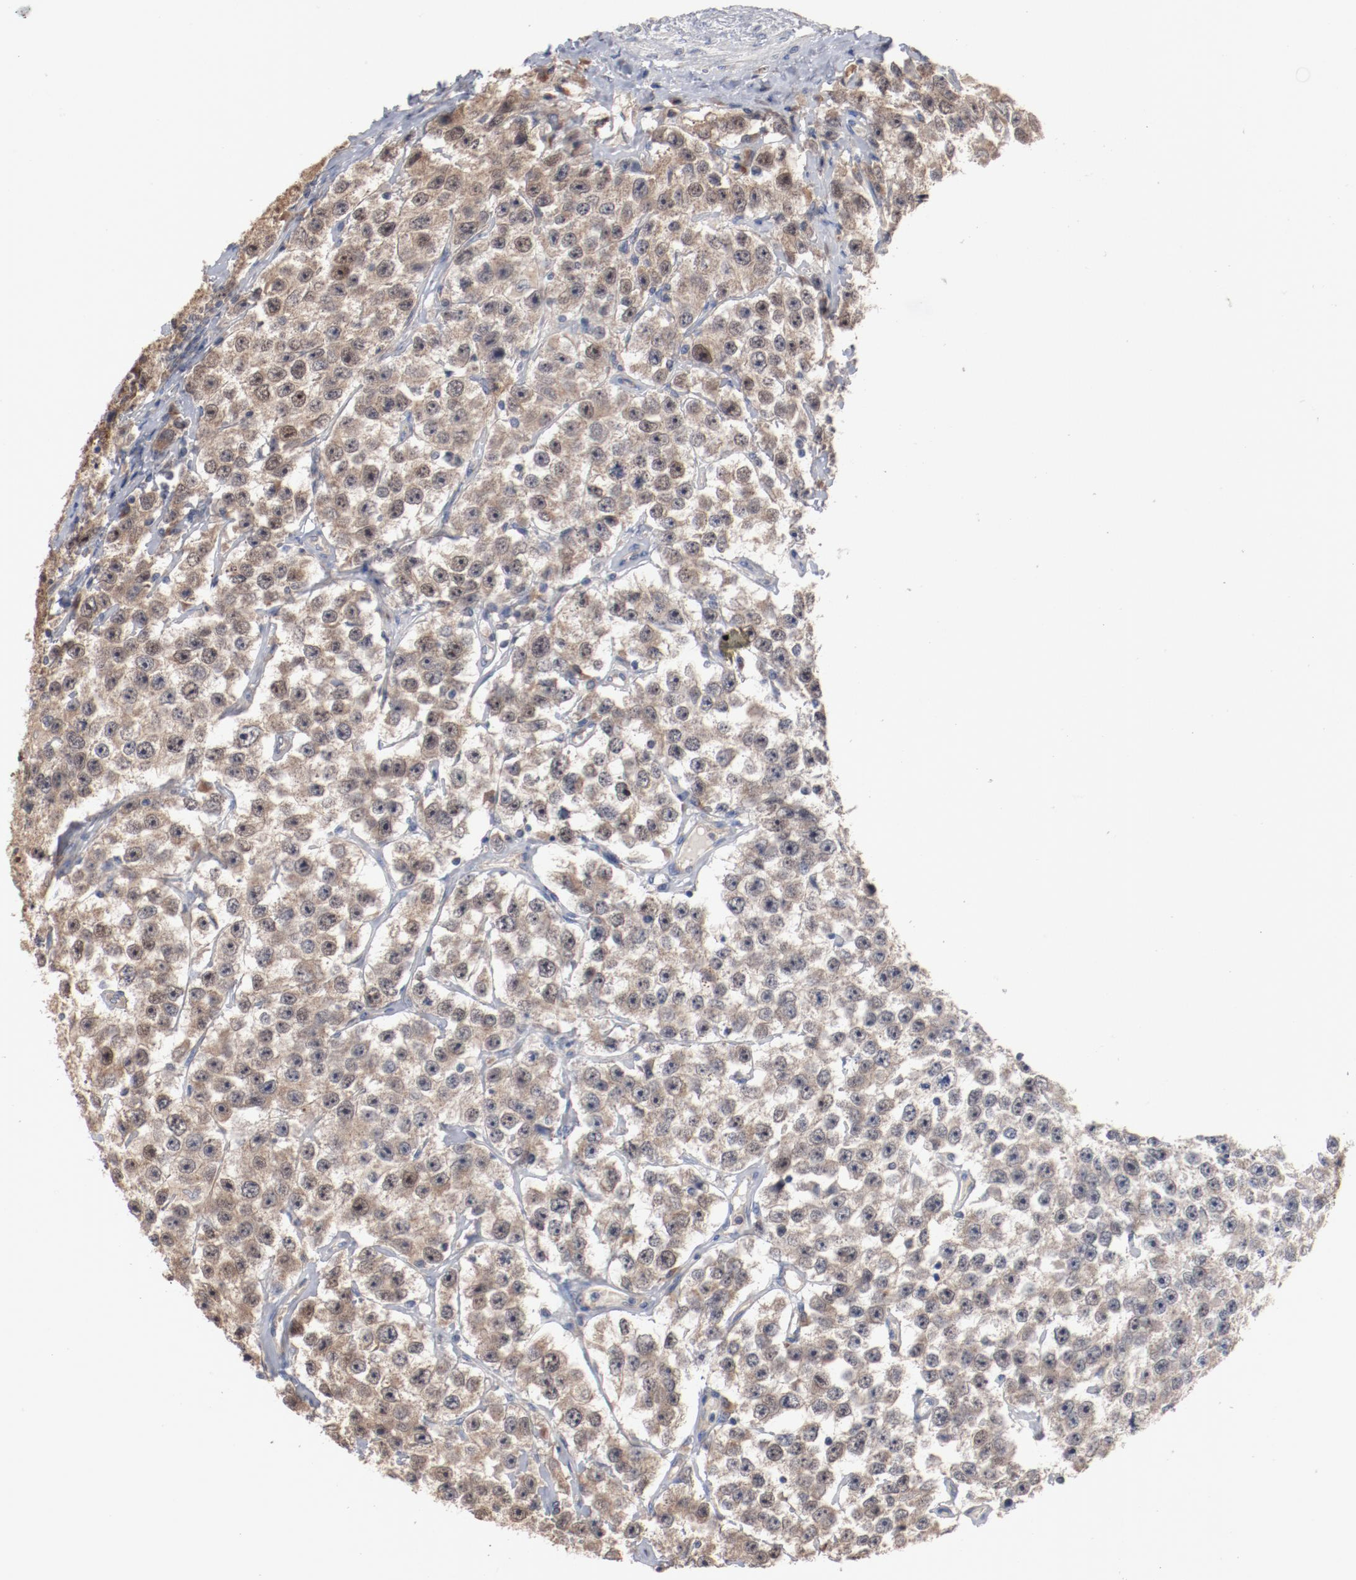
{"staining": {"intensity": "strong", "quantity": ">75%", "location": "cytoplasmic/membranous,nuclear"}, "tissue": "testis cancer", "cell_type": "Tumor cells", "image_type": "cancer", "snomed": [{"axis": "morphology", "description": "Seminoma, NOS"}, {"axis": "topography", "description": "Testis"}], "caption": "A photomicrograph of testis cancer (seminoma) stained for a protein displays strong cytoplasmic/membranous and nuclear brown staining in tumor cells. (Stains: DAB (3,3'-diaminobenzidine) in brown, nuclei in blue, Microscopy: brightfield microscopy at high magnification).", "gene": "RNASE11", "patient": {"sex": "male", "age": 52}}